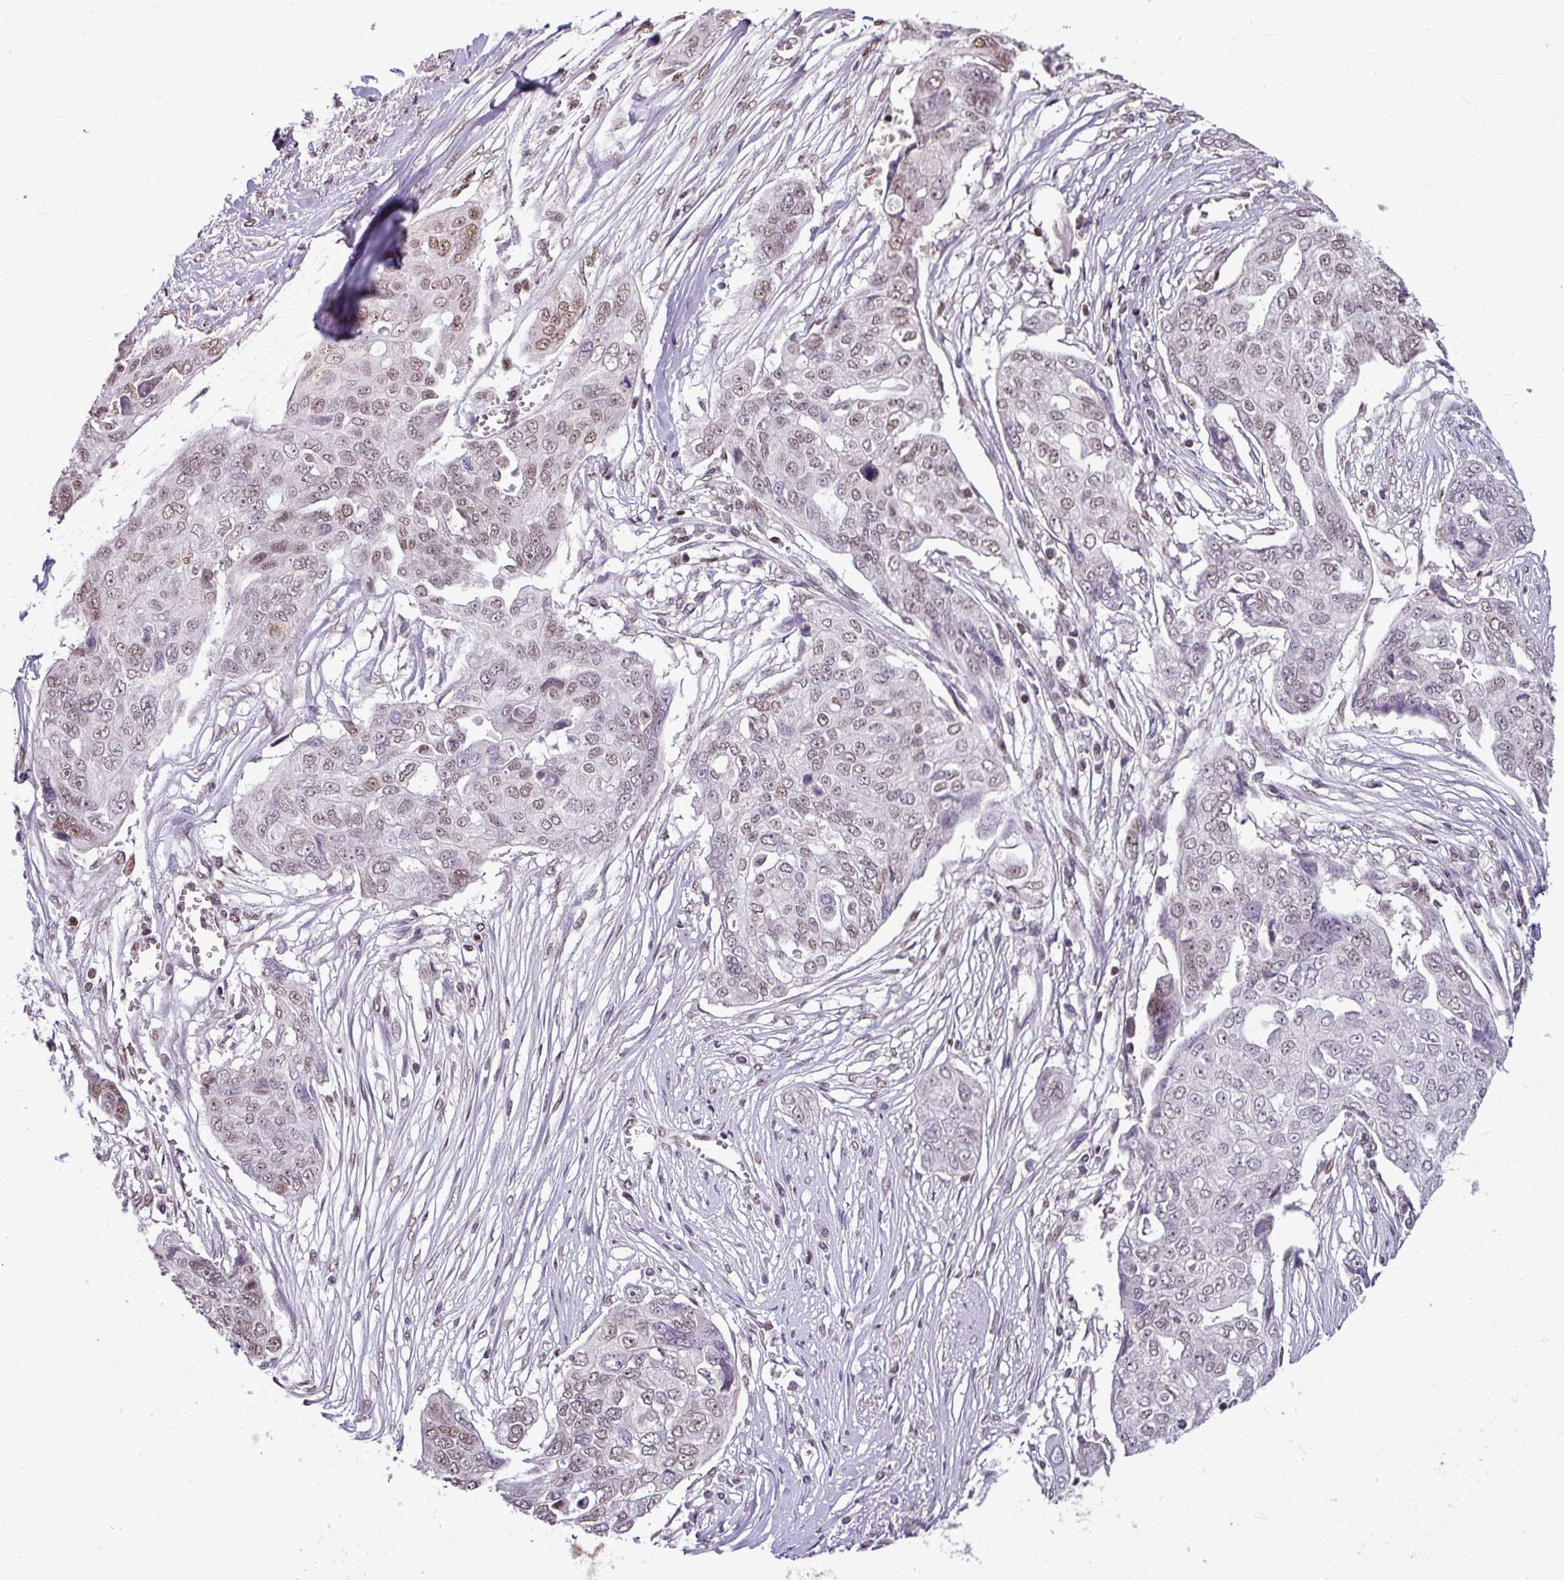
{"staining": {"intensity": "weak", "quantity": "25%-75%", "location": "nuclear"}, "tissue": "ovarian cancer", "cell_type": "Tumor cells", "image_type": "cancer", "snomed": [{"axis": "morphology", "description": "Carcinoma, endometroid"}, {"axis": "topography", "description": "Ovary"}], "caption": "About 25%-75% of tumor cells in human ovarian endometroid carcinoma demonstrate weak nuclear protein staining as visualized by brown immunohistochemical staining.", "gene": "TDG", "patient": {"sex": "female", "age": 70}}